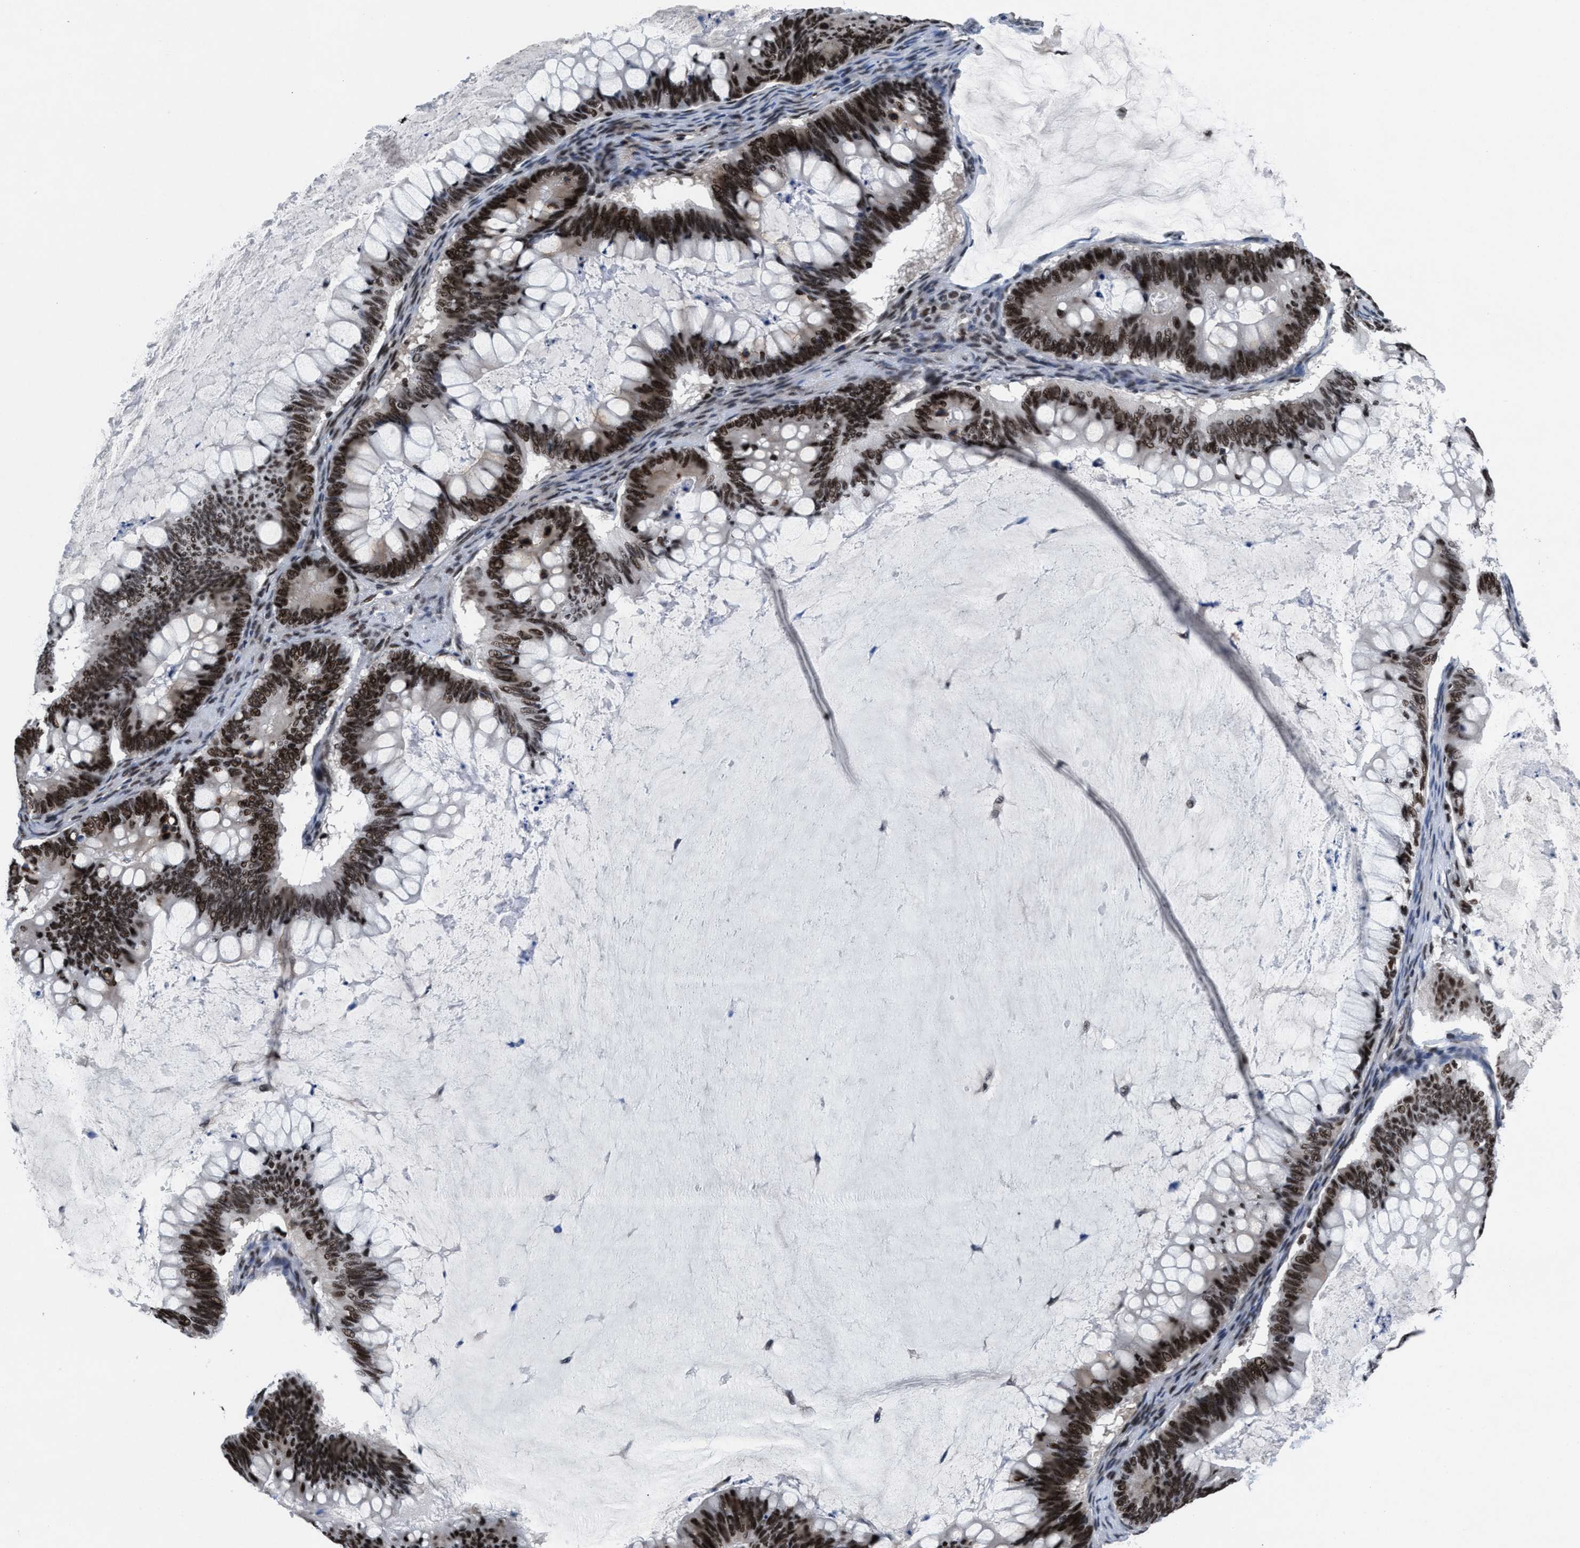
{"staining": {"intensity": "strong", "quantity": ">75%", "location": "nuclear"}, "tissue": "ovarian cancer", "cell_type": "Tumor cells", "image_type": "cancer", "snomed": [{"axis": "morphology", "description": "Cystadenocarcinoma, mucinous, NOS"}, {"axis": "topography", "description": "Ovary"}], "caption": "Ovarian cancer stained for a protein reveals strong nuclear positivity in tumor cells. (DAB IHC, brown staining for protein, blue staining for nuclei).", "gene": "WDR81", "patient": {"sex": "female", "age": 61}}